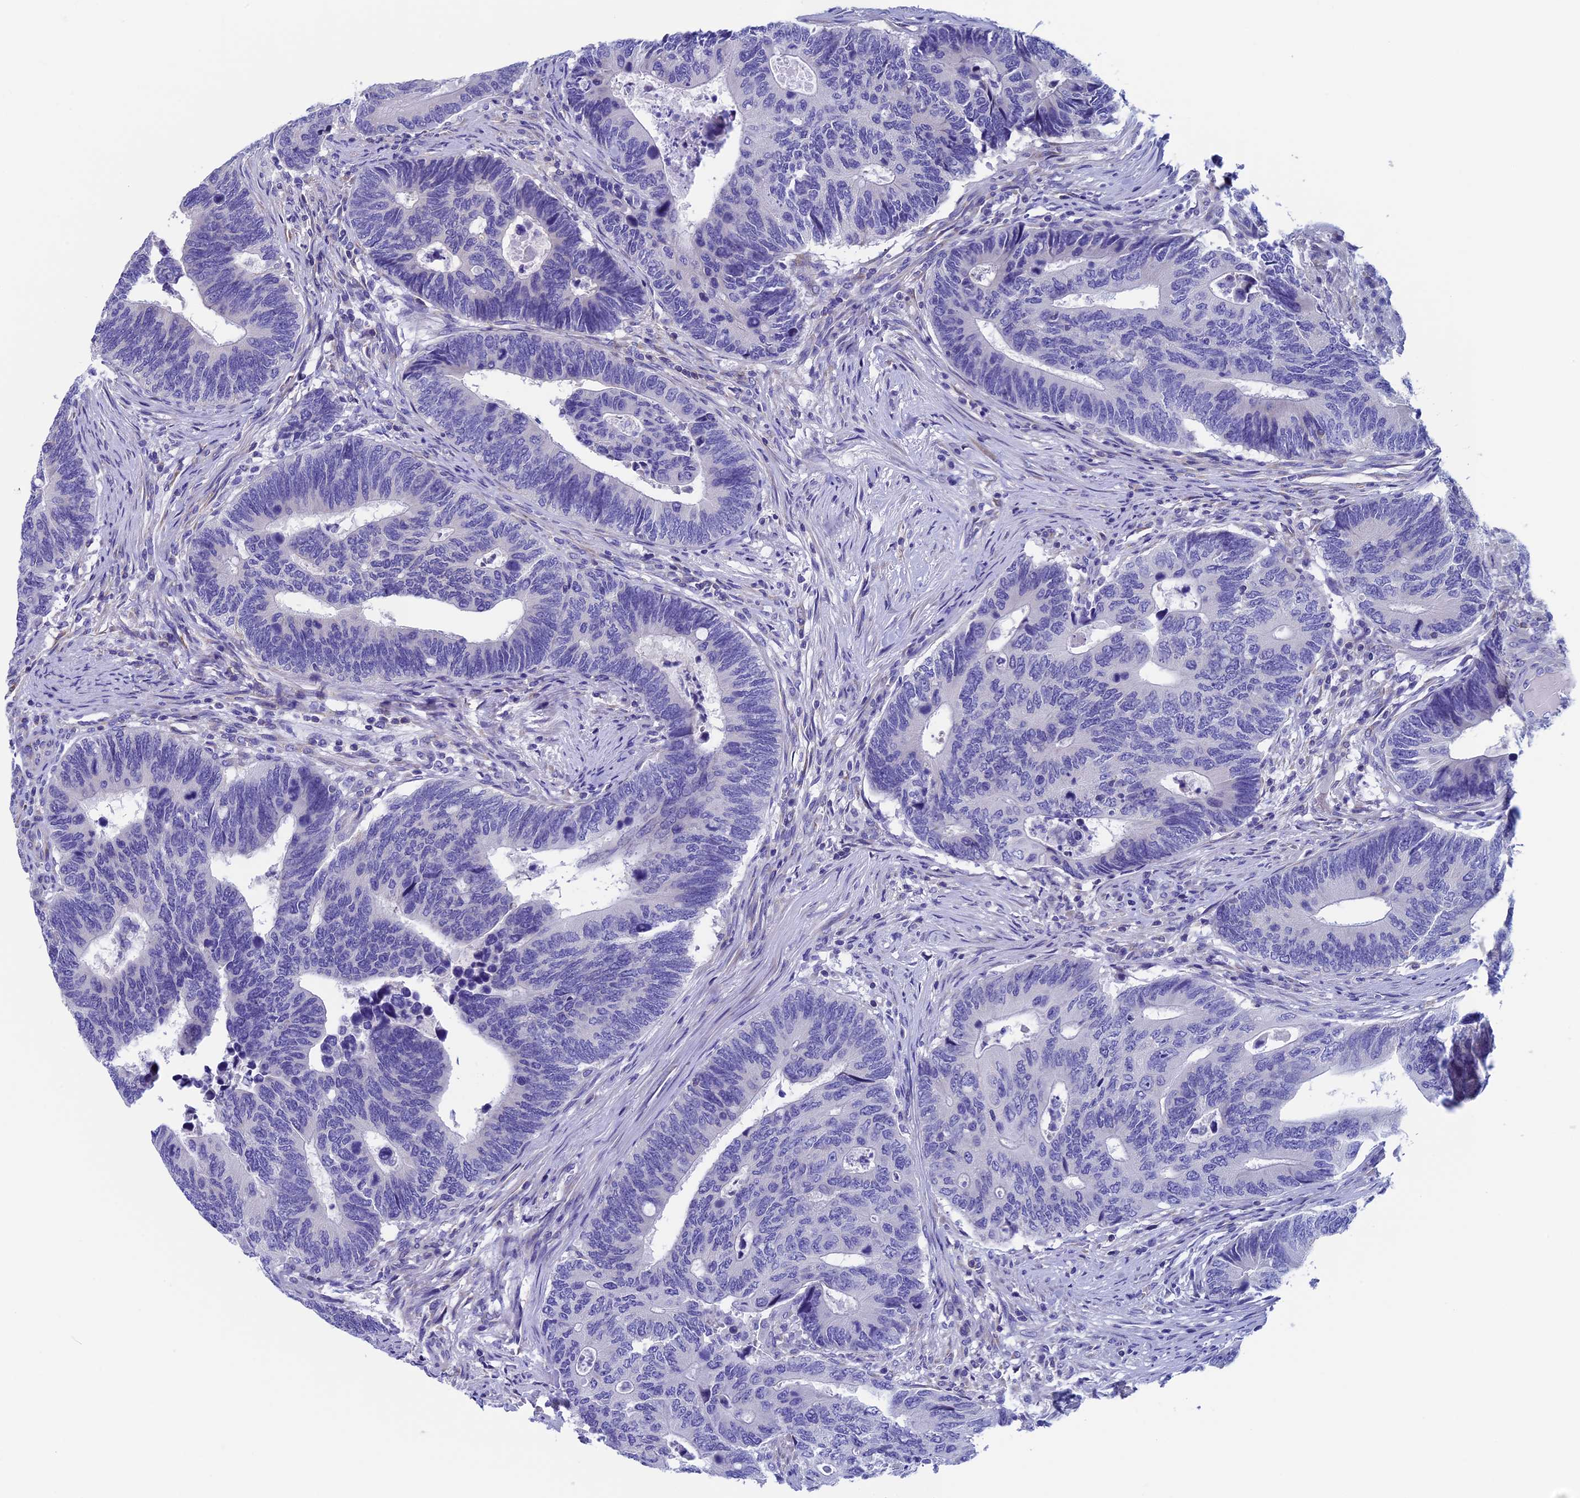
{"staining": {"intensity": "negative", "quantity": "none", "location": "none"}, "tissue": "colorectal cancer", "cell_type": "Tumor cells", "image_type": "cancer", "snomed": [{"axis": "morphology", "description": "Adenocarcinoma, NOS"}, {"axis": "topography", "description": "Colon"}], "caption": "High magnification brightfield microscopy of colorectal adenocarcinoma stained with DAB (3,3'-diaminobenzidine) (brown) and counterstained with hematoxylin (blue): tumor cells show no significant expression.", "gene": "SEPTIN1", "patient": {"sex": "male", "age": 87}}